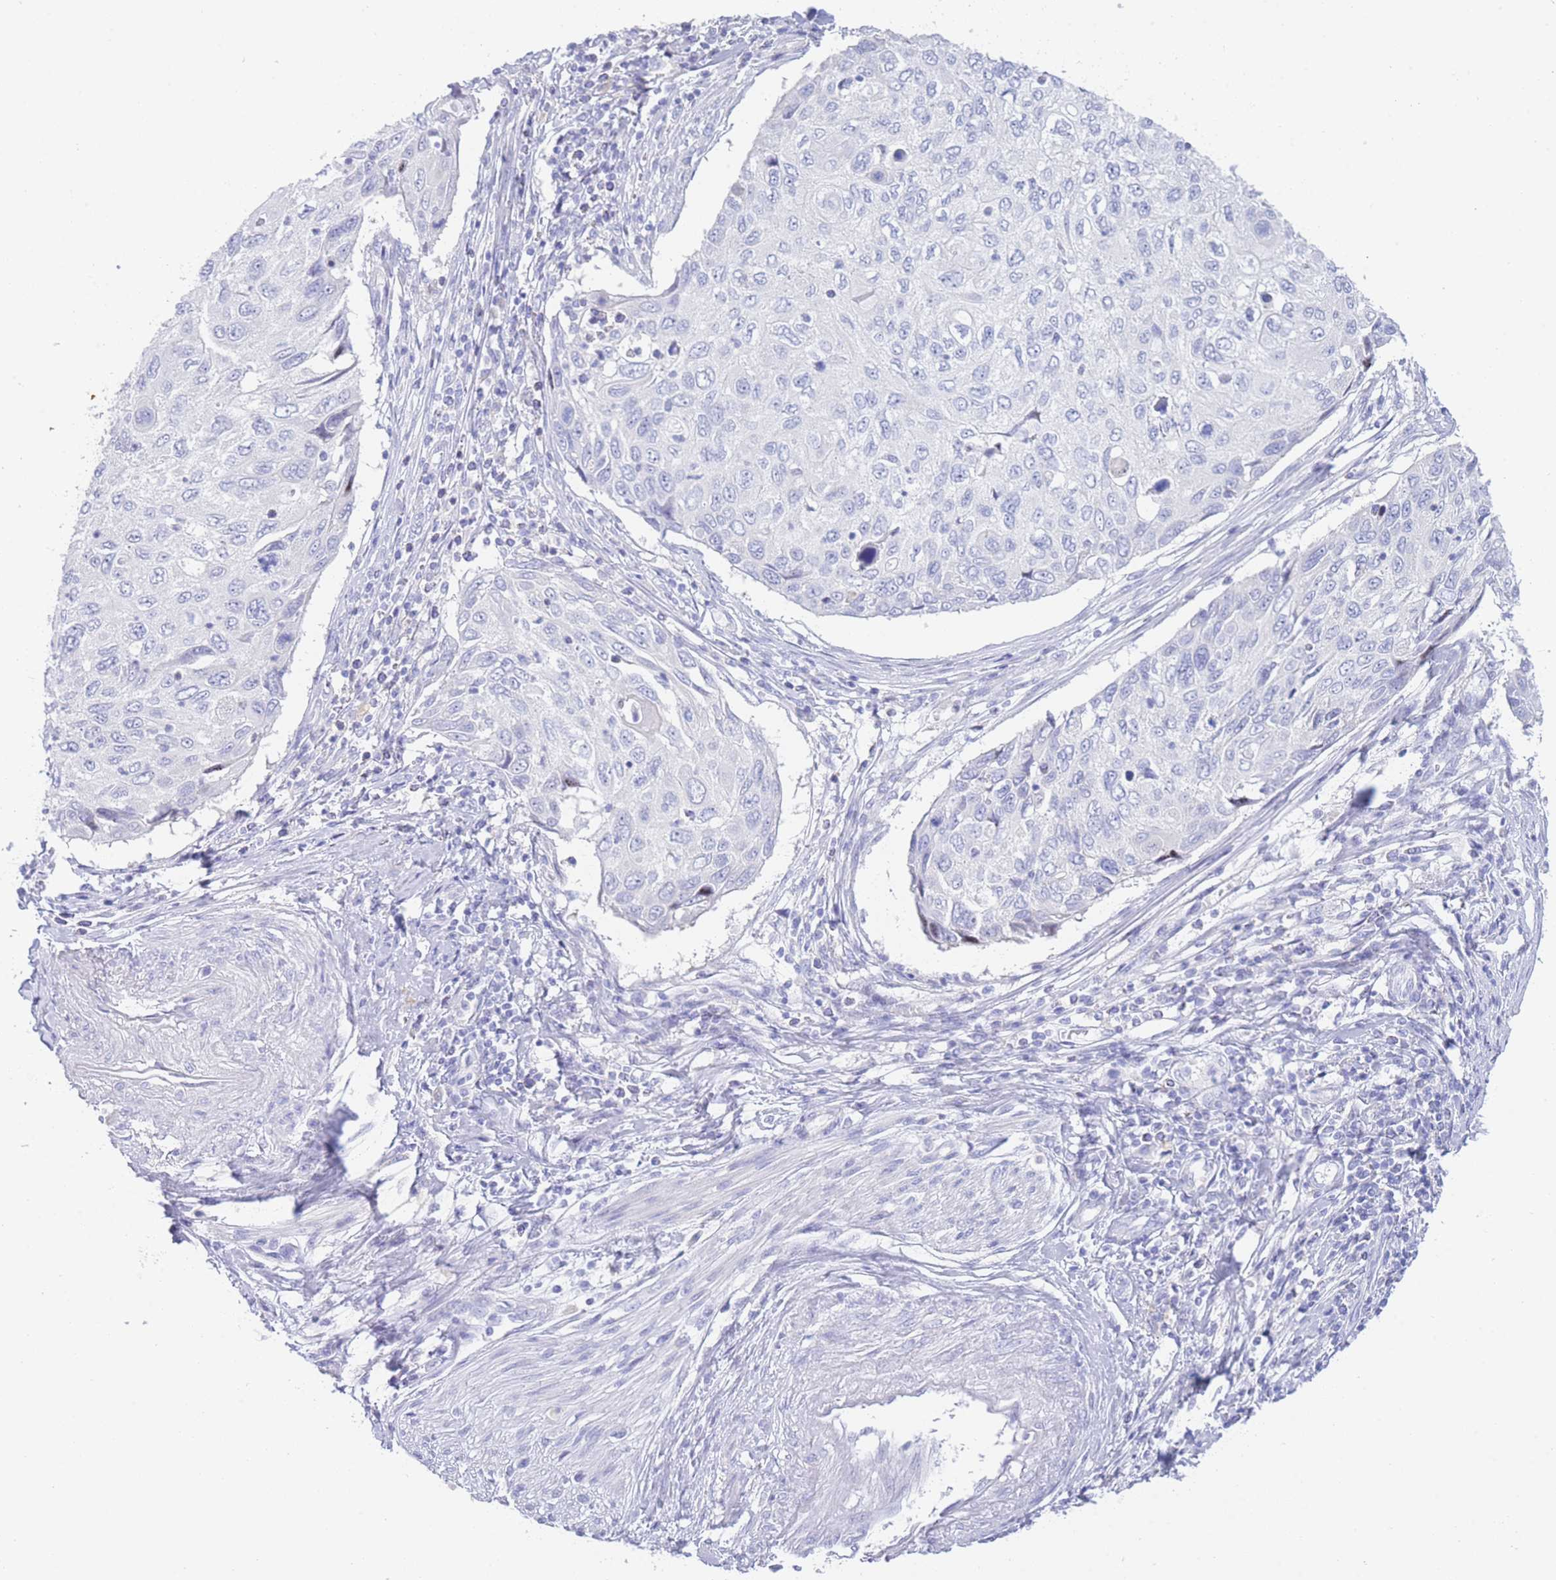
{"staining": {"intensity": "negative", "quantity": "none", "location": "none"}, "tissue": "cervical cancer", "cell_type": "Tumor cells", "image_type": "cancer", "snomed": [{"axis": "morphology", "description": "Squamous cell carcinoma, NOS"}, {"axis": "topography", "description": "Cervix"}], "caption": "Squamous cell carcinoma (cervical) stained for a protein using immunohistochemistry (IHC) displays no positivity tumor cells.", "gene": "LRRC37A", "patient": {"sex": "female", "age": 70}}